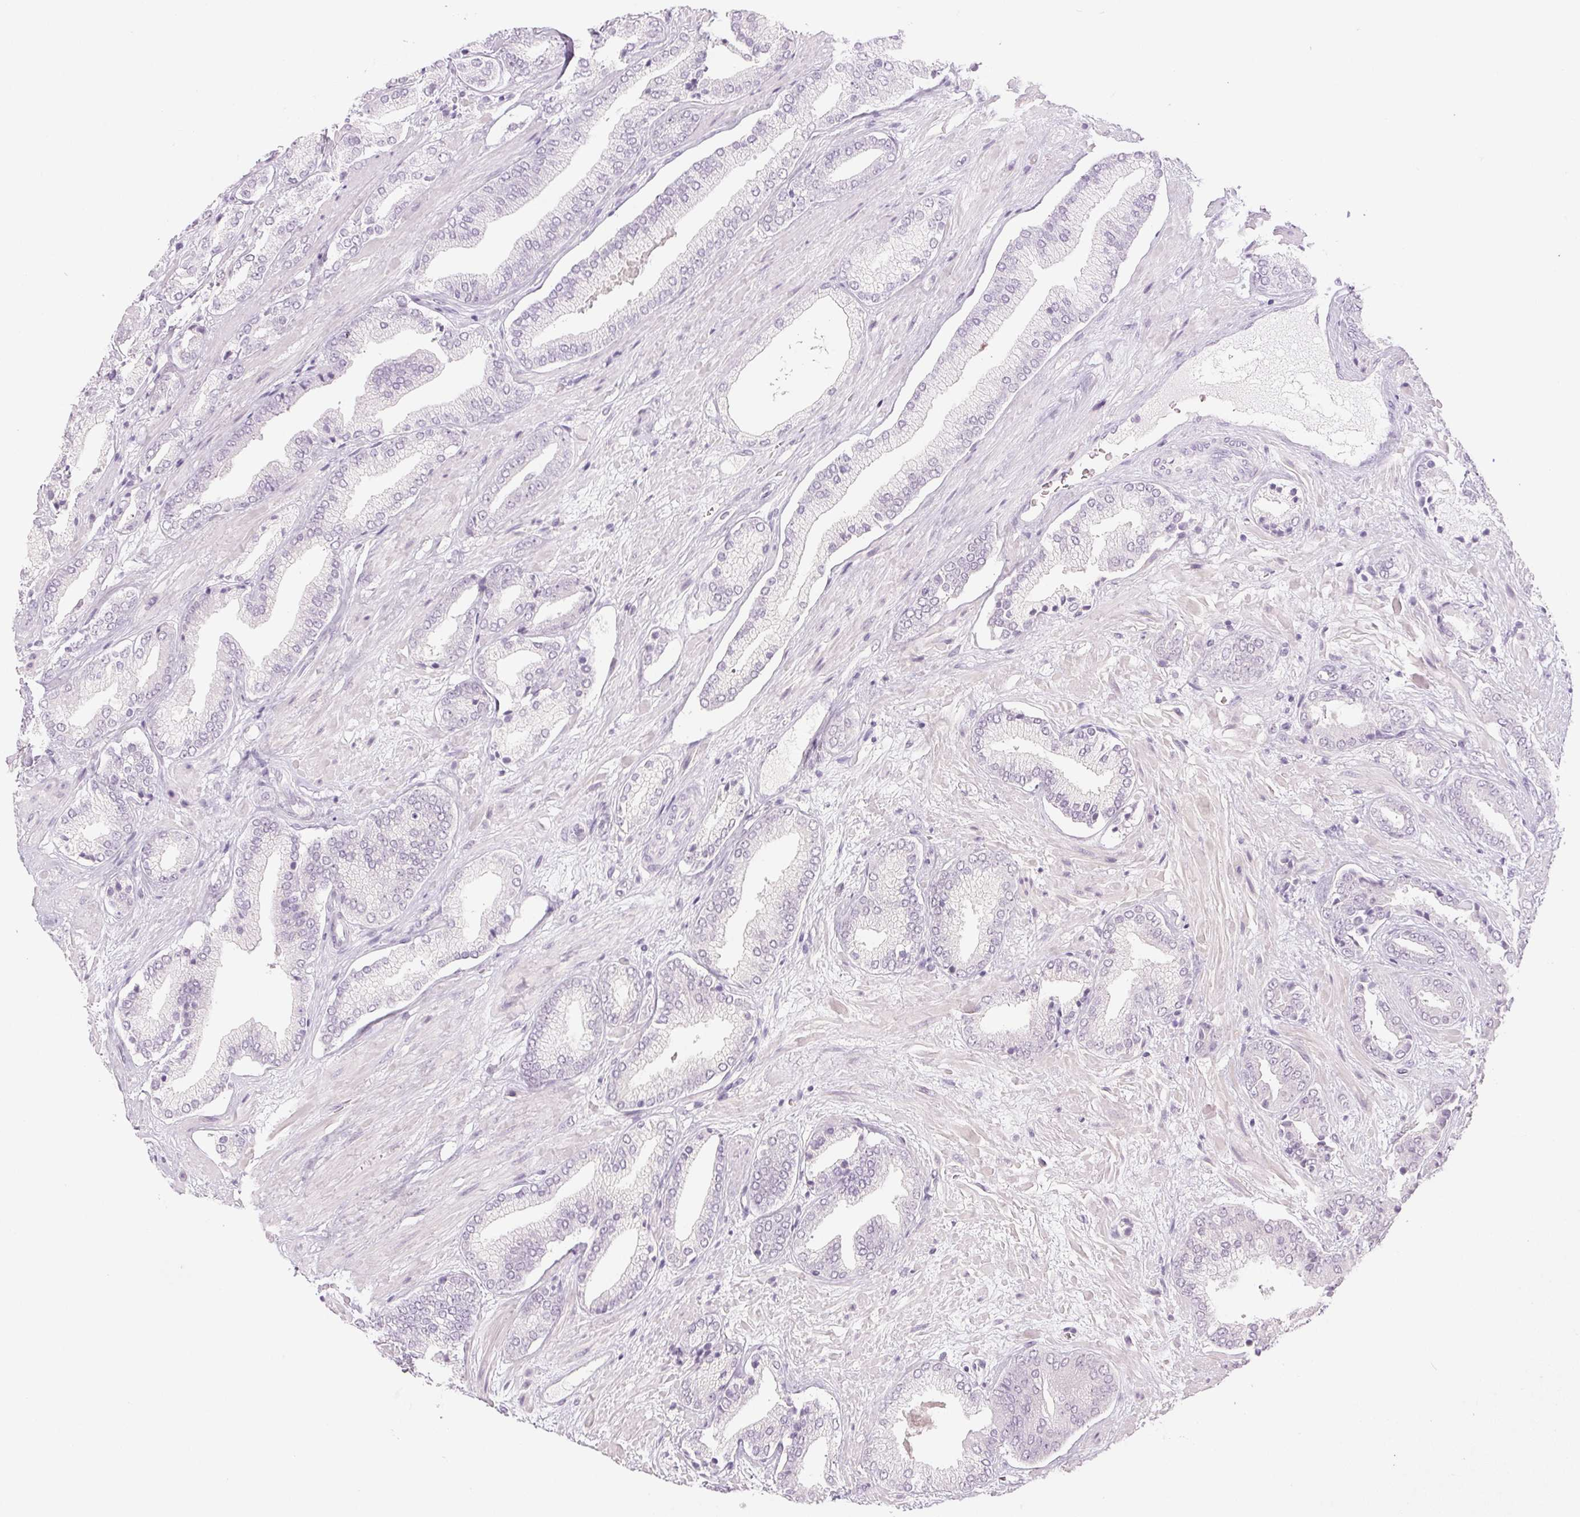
{"staining": {"intensity": "negative", "quantity": "none", "location": "none"}, "tissue": "prostate cancer", "cell_type": "Tumor cells", "image_type": "cancer", "snomed": [{"axis": "morphology", "description": "Adenocarcinoma, High grade"}, {"axis": "topography", "description": "Prostate"}], "caption": "There is no significant expression in tumor cells of prostate cancer (adenocarcinoma (high-grade)).", "gene": "LTF", "patient": {"sex": "male", "age": 56}}